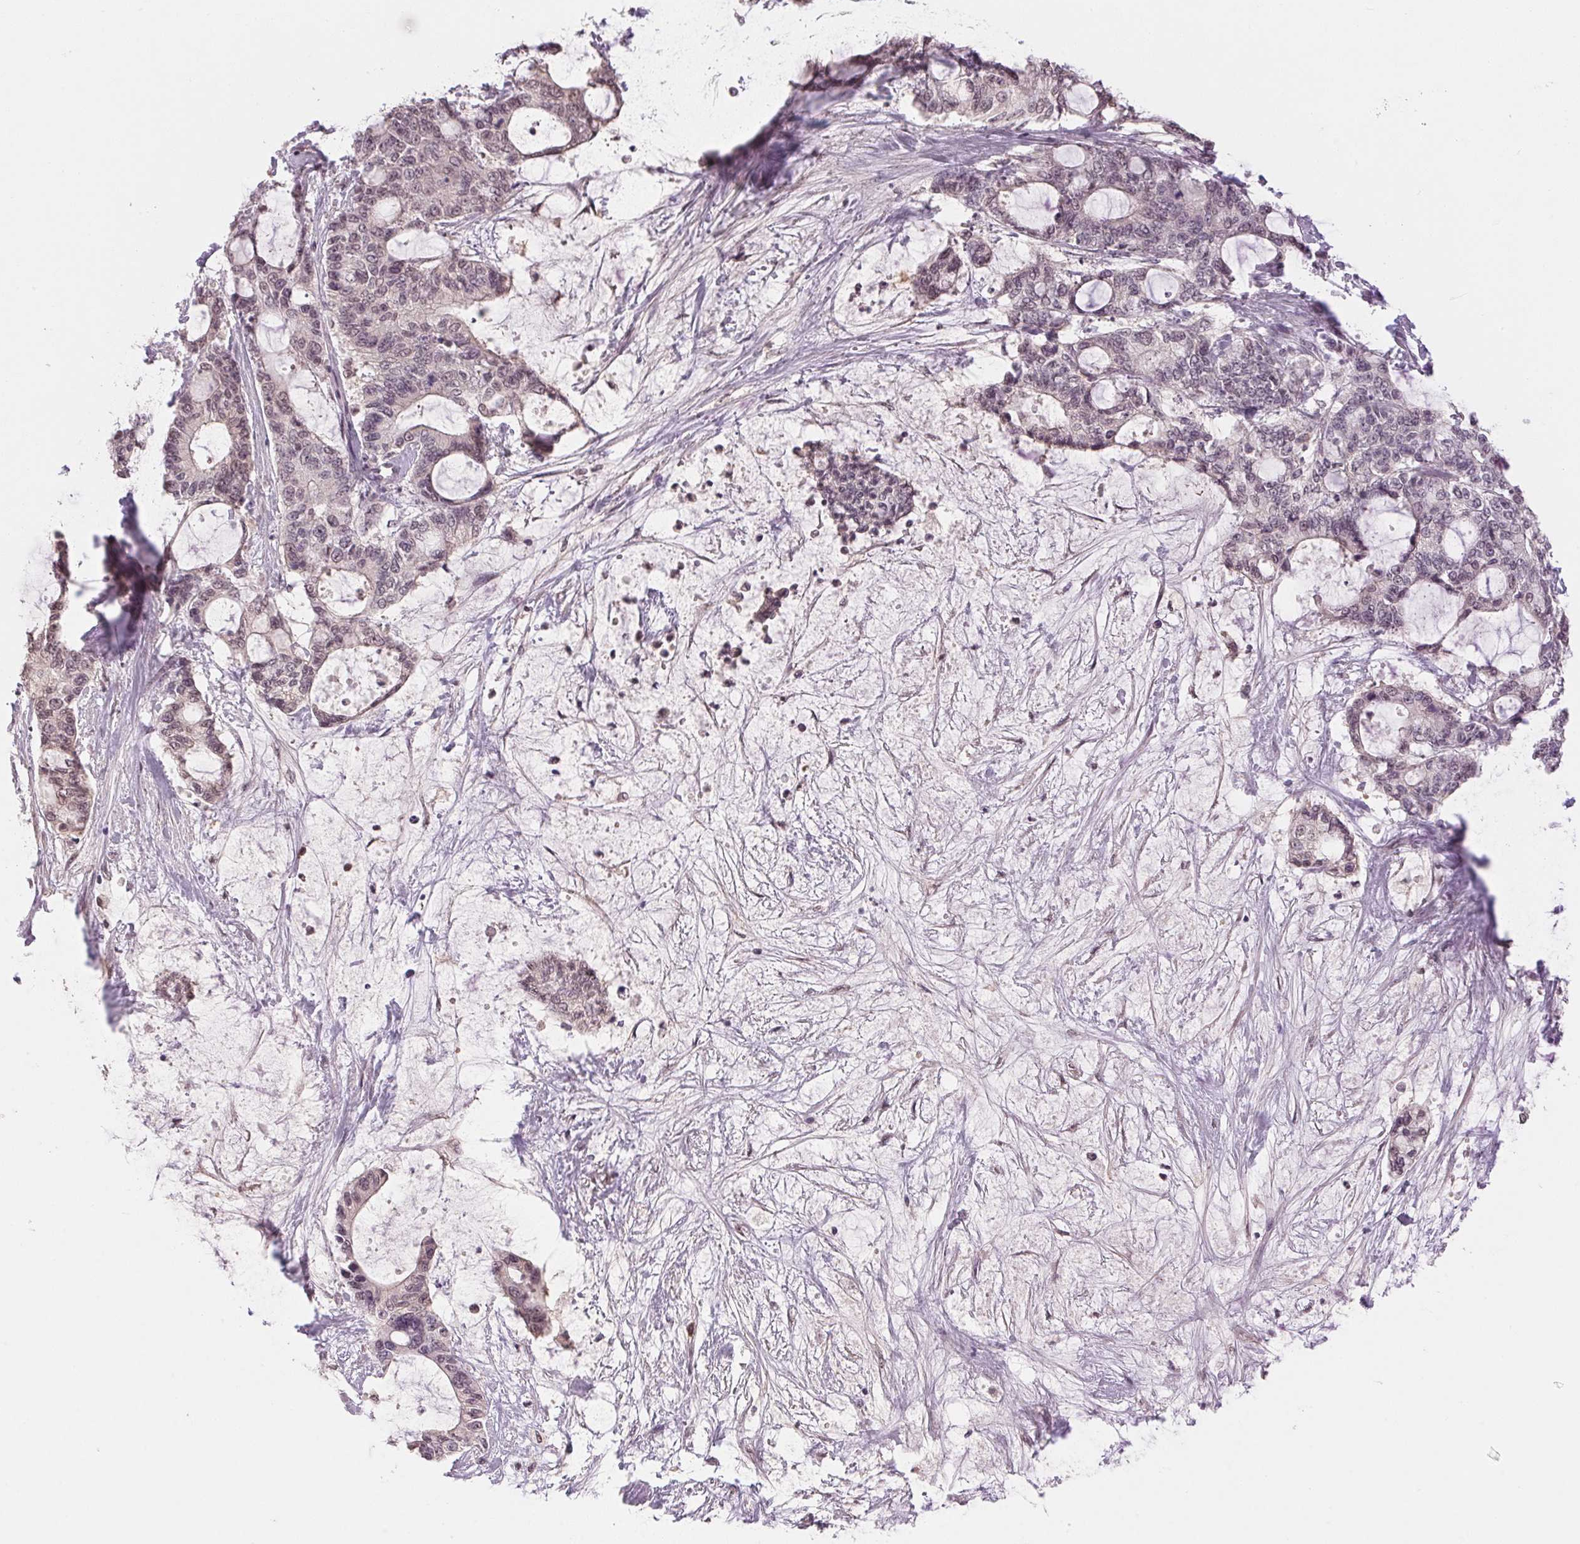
{"staining": {"intensity": "weak", "quantity": "<25%", "location": "nuclear"}, "tissue": "liver cancer", "cell_type": "Tumor cells", "image_type": "cancer", "snomed": [{"axis": "morphology", "description": "Normal tissue, NOS"}, {"axis": "morphology", "description": "Cholangiocarcinoma"}, {"axis": "topography", "description": "Liver"}, {"axis": "topography", "description": "Peripheral nerve tissue"}], "caption": "The histopathology image demonstrates no staining of tumor cells in liver cholangiocarcinoma.", "gene": "FNDC4", "patient": {"sex": "female", "age": 73}}